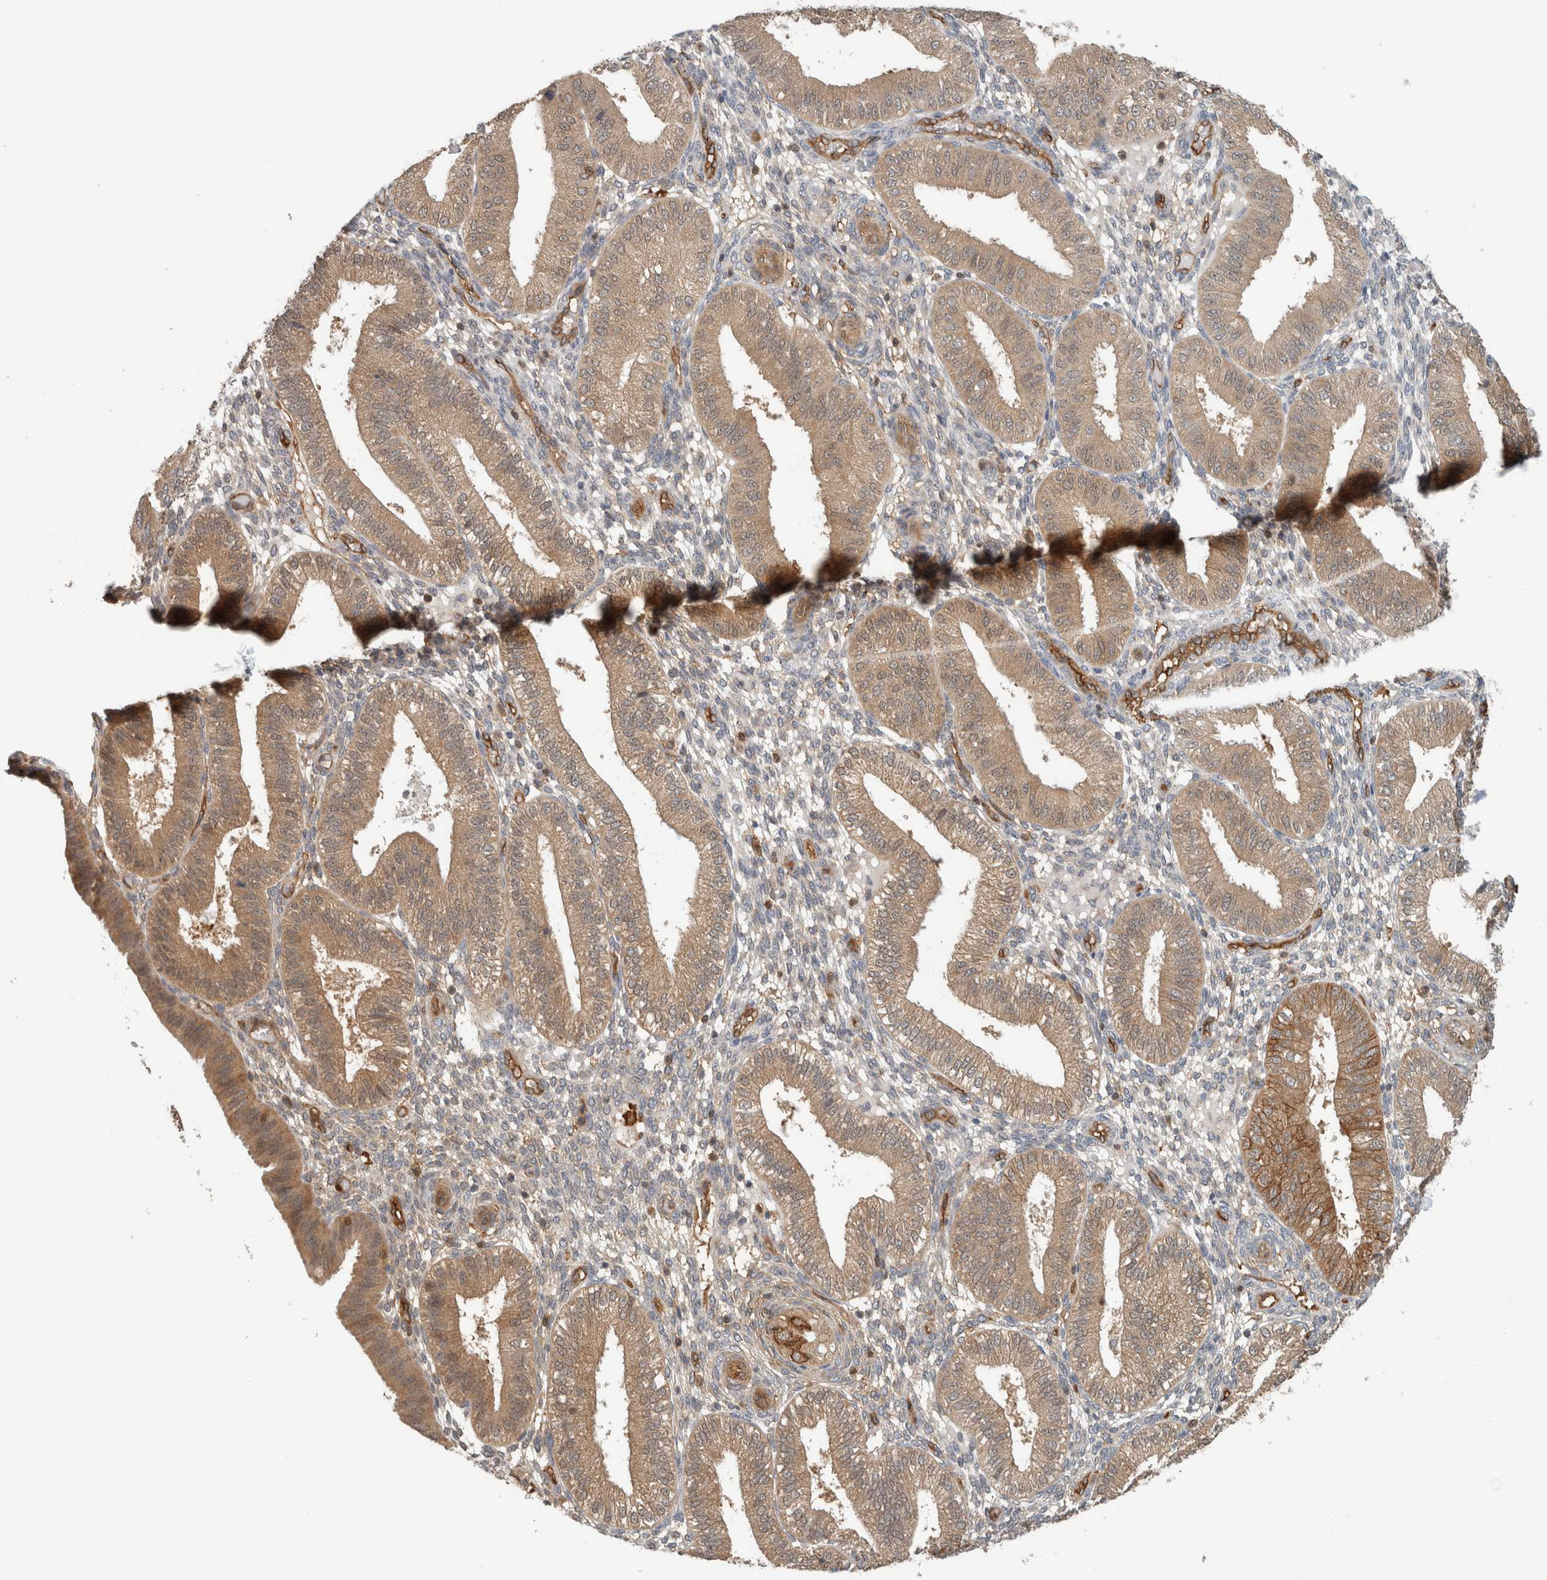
{"staining": {"intensity": "negative", "quantity": "none", "location": "none"}, "tissue": "endometrium", "cell_type": "Cells in endometrial stroma", "image_type": "normal", "snomed": [{"axis": "morphology", "description": "Normal tissue, NOS"}, {"axis": "topography", "description": "Endometrium"}], "caption": "This is an immunohistochemistry histopathology image of unremarkable human endometrium. There is no positivity in cells in endometrial stroma.", "gene": "PFDN4", "patient": {"sex": "female", "age": 39}}